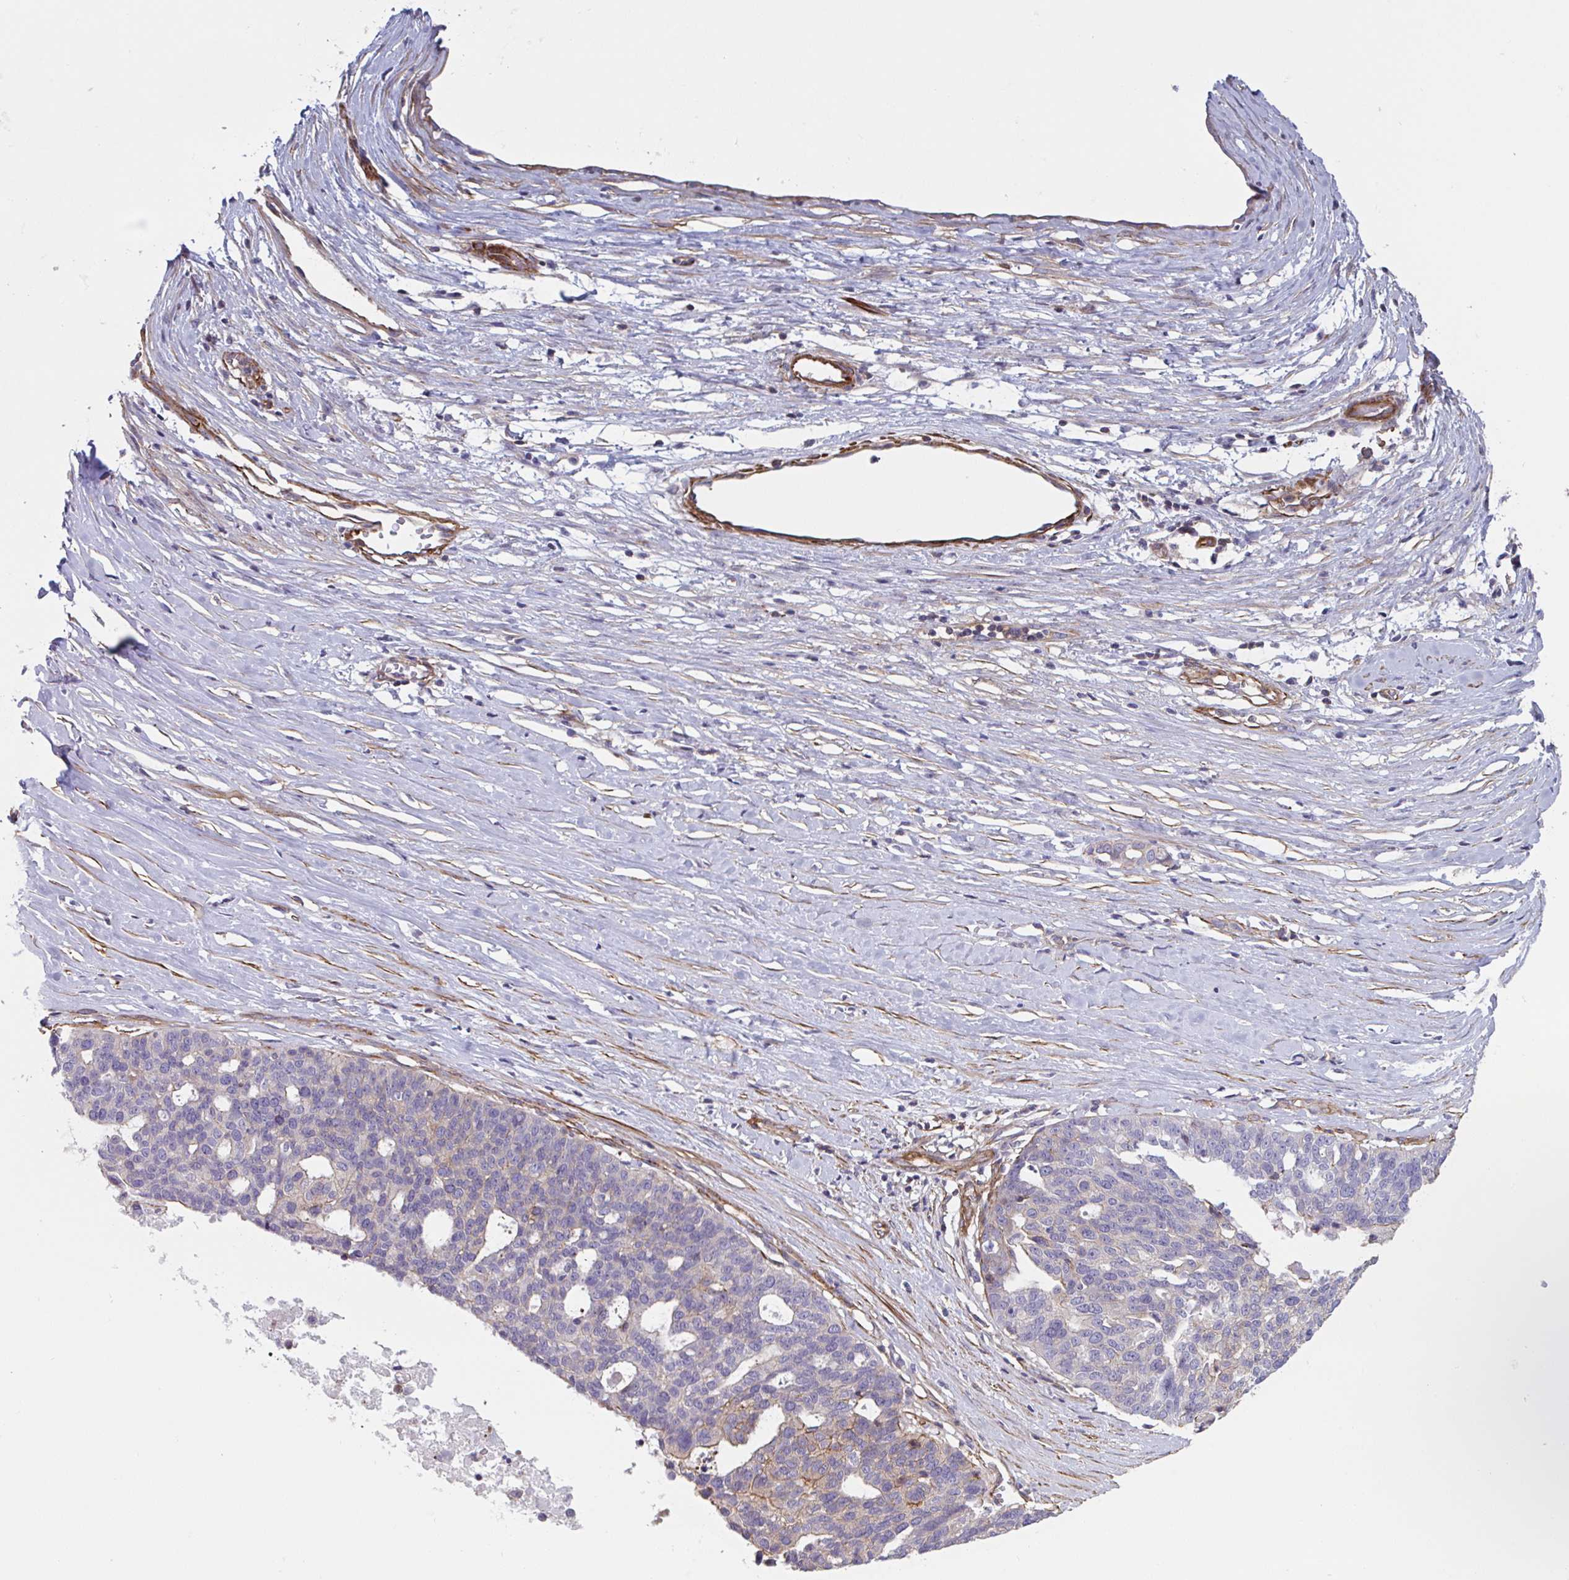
{"staining": {"intensity": "weak", "quantity": "<25%", "location": "cytoplasmic/membranous"}, "tissue": "ovarian cancer", "cell_type": "Tumor cells", "image_type": "cancer", "snomed": [{"axis": "morphology", "description": "Cystadenocarcinoma, serous, NOS"}, {"axis": "topography", "description": "Ovary"}], "caption": "Ovarian cancer (serous cystadenocarcinoma) was stained to show a protein in brown. There is no significant expression in tumor cells. The staining is performed using DAB (3,3'-diaminobenzidine) brown chromogen with nuclei counter-stained in using hematoxylin.", "gene": "SHISA7", "patient": {"sex": "female", "age": 59}}